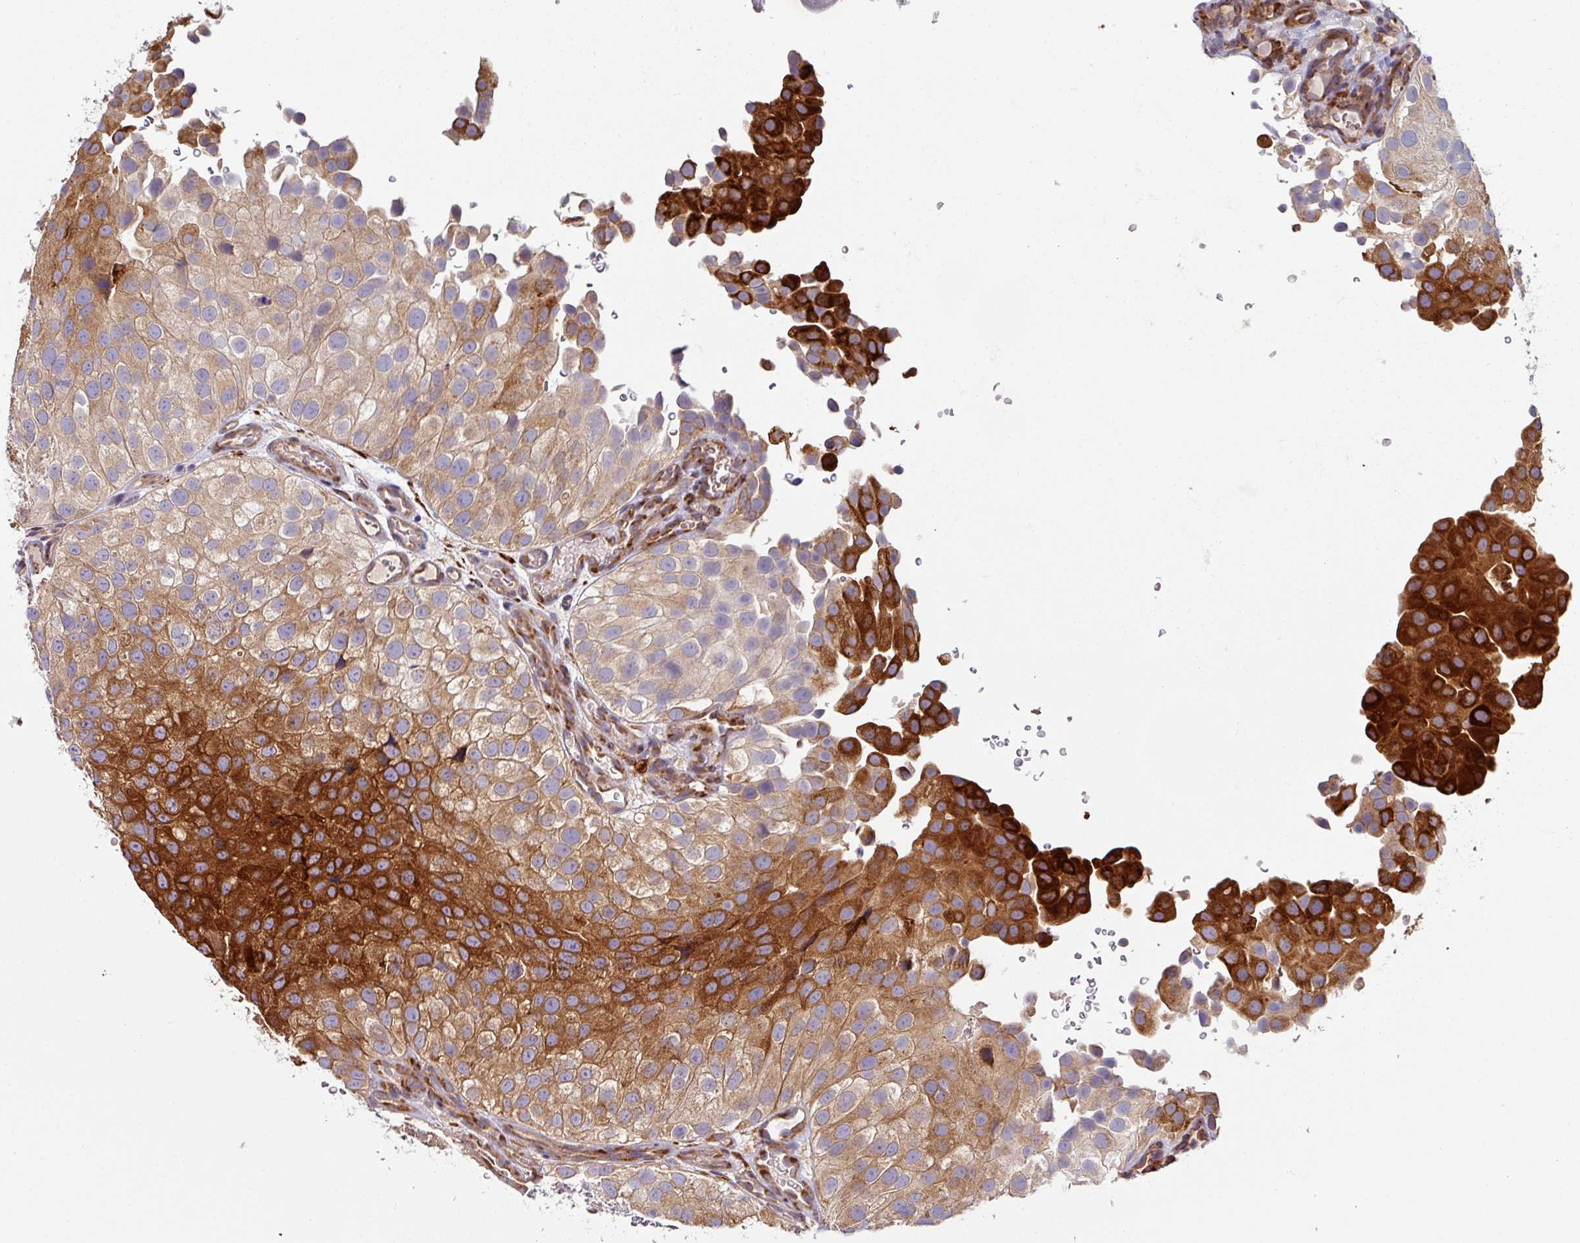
{"staining": {"intensity": "strong", "quantity": "25%-75%", "location": "cytoplasmic/membranous"}, "tissue": "urothelial cancer", "cell_type": "Tumor cells", "image_type": "cancer", "snomed": [{"axis": "morphology", "description": "Urothelial carcinoma, Low grade"}, {"axis": "topography", "description": "Urinary bladder"}], "caption": "The histopathology image reveals staining of urothelial cancer, revealing strong cytoplasmic/membranous protein staining (brown color) within tumor cells. Nuclei are stained in blue.", "gene": "ZNF268", "patient": {"sex": "male", "age": 78}}